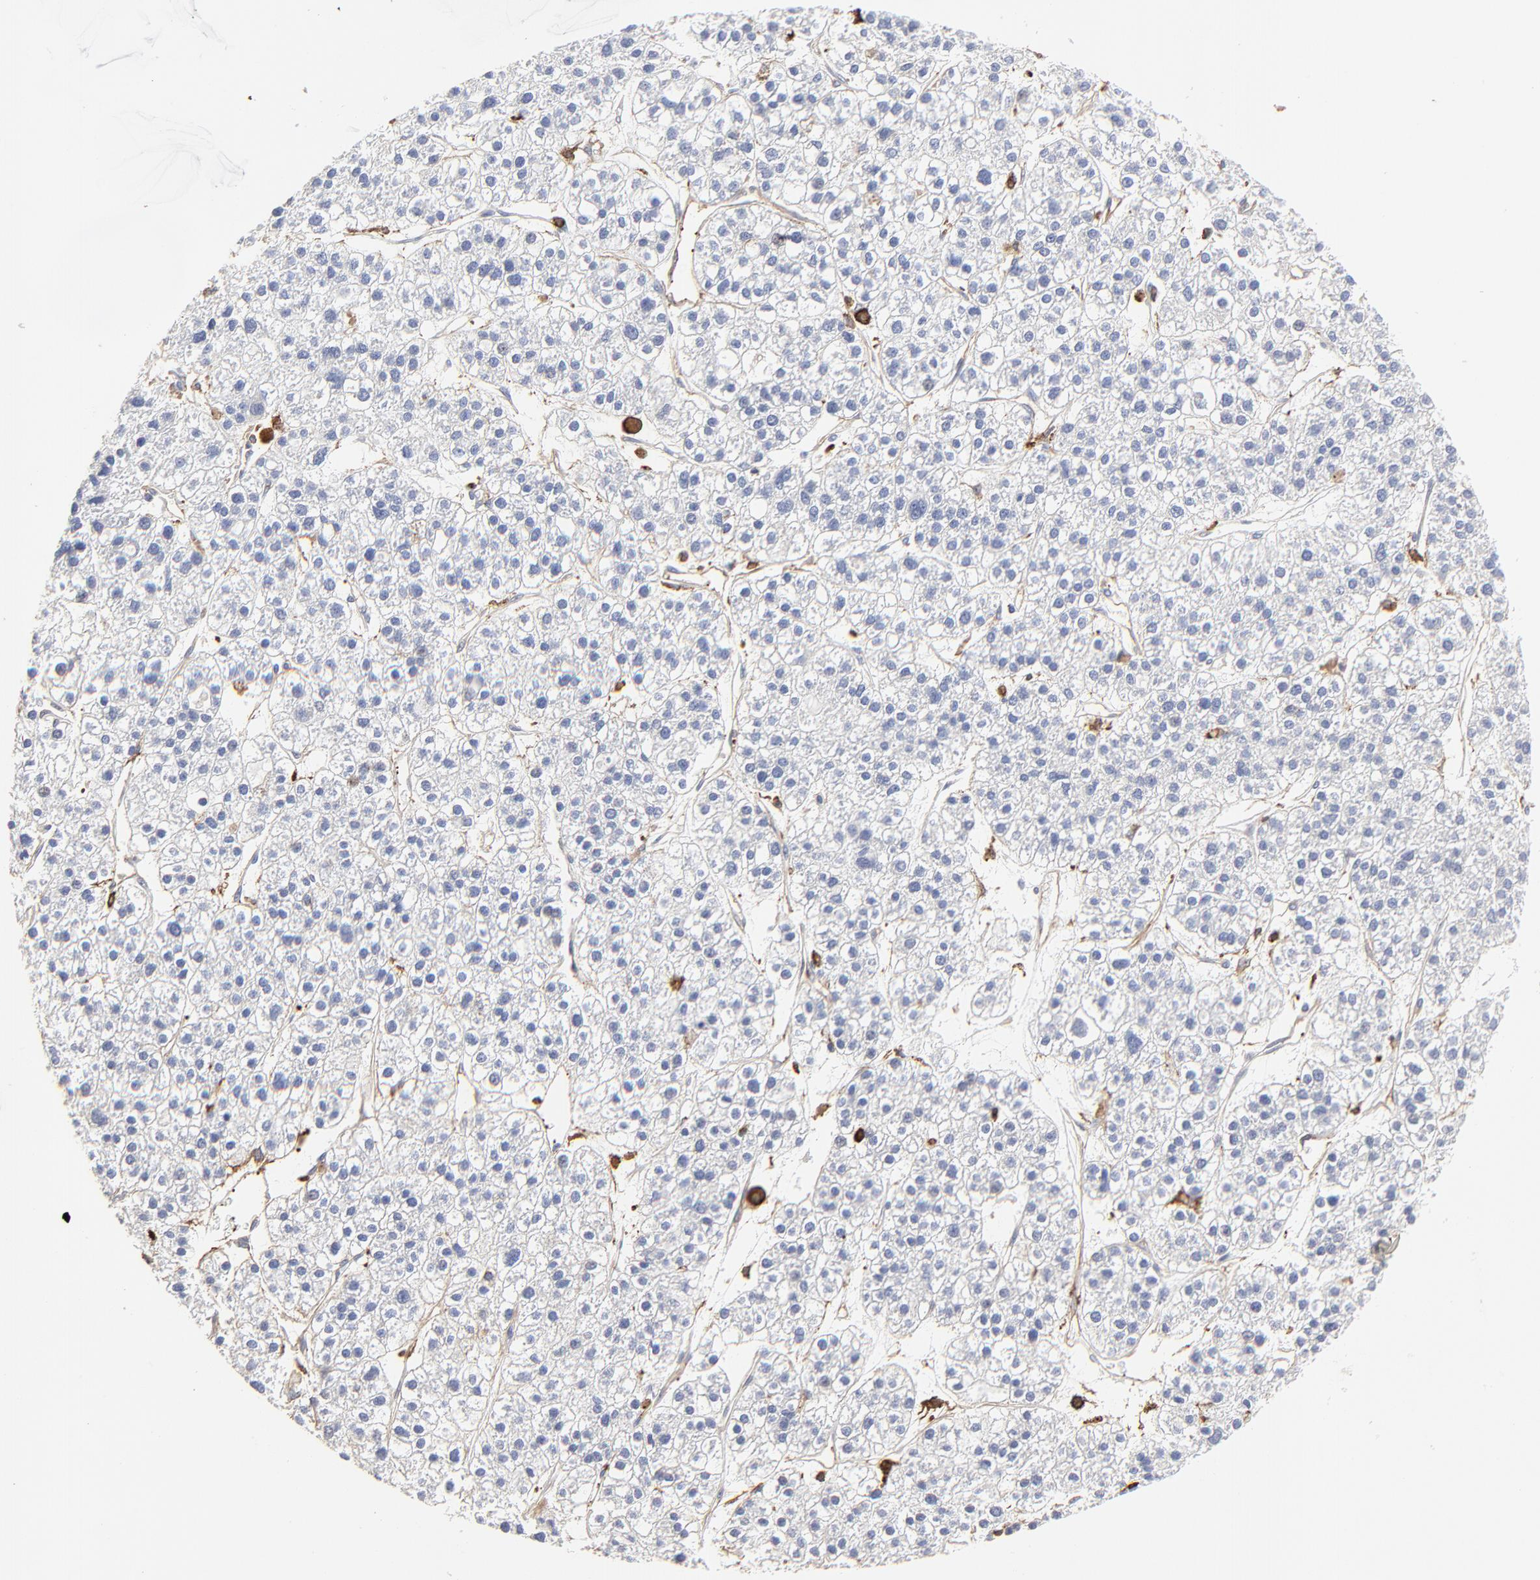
{"staining": {"intensity": "negative", "quantity": "none", "location": "none"}, "tissue": "liver cancer", "cell_type": "Tumor cells", "image_type": "cancer", "snomed": [{"axis": "morphology", "description": "Carcinoma, Hepatocellular, NOS"}, {"axis": "topography", "description": "Liver"}], "caption": "An immunohistochemistry micrograph of liver cancer (hepatocellular carcinoma) is shown. There is no staining in tumor cells of liver cancer (hepatocellular carcinoma).", "gene": "SLC6A14", "patient": {"sex": "female", "age": 85}}